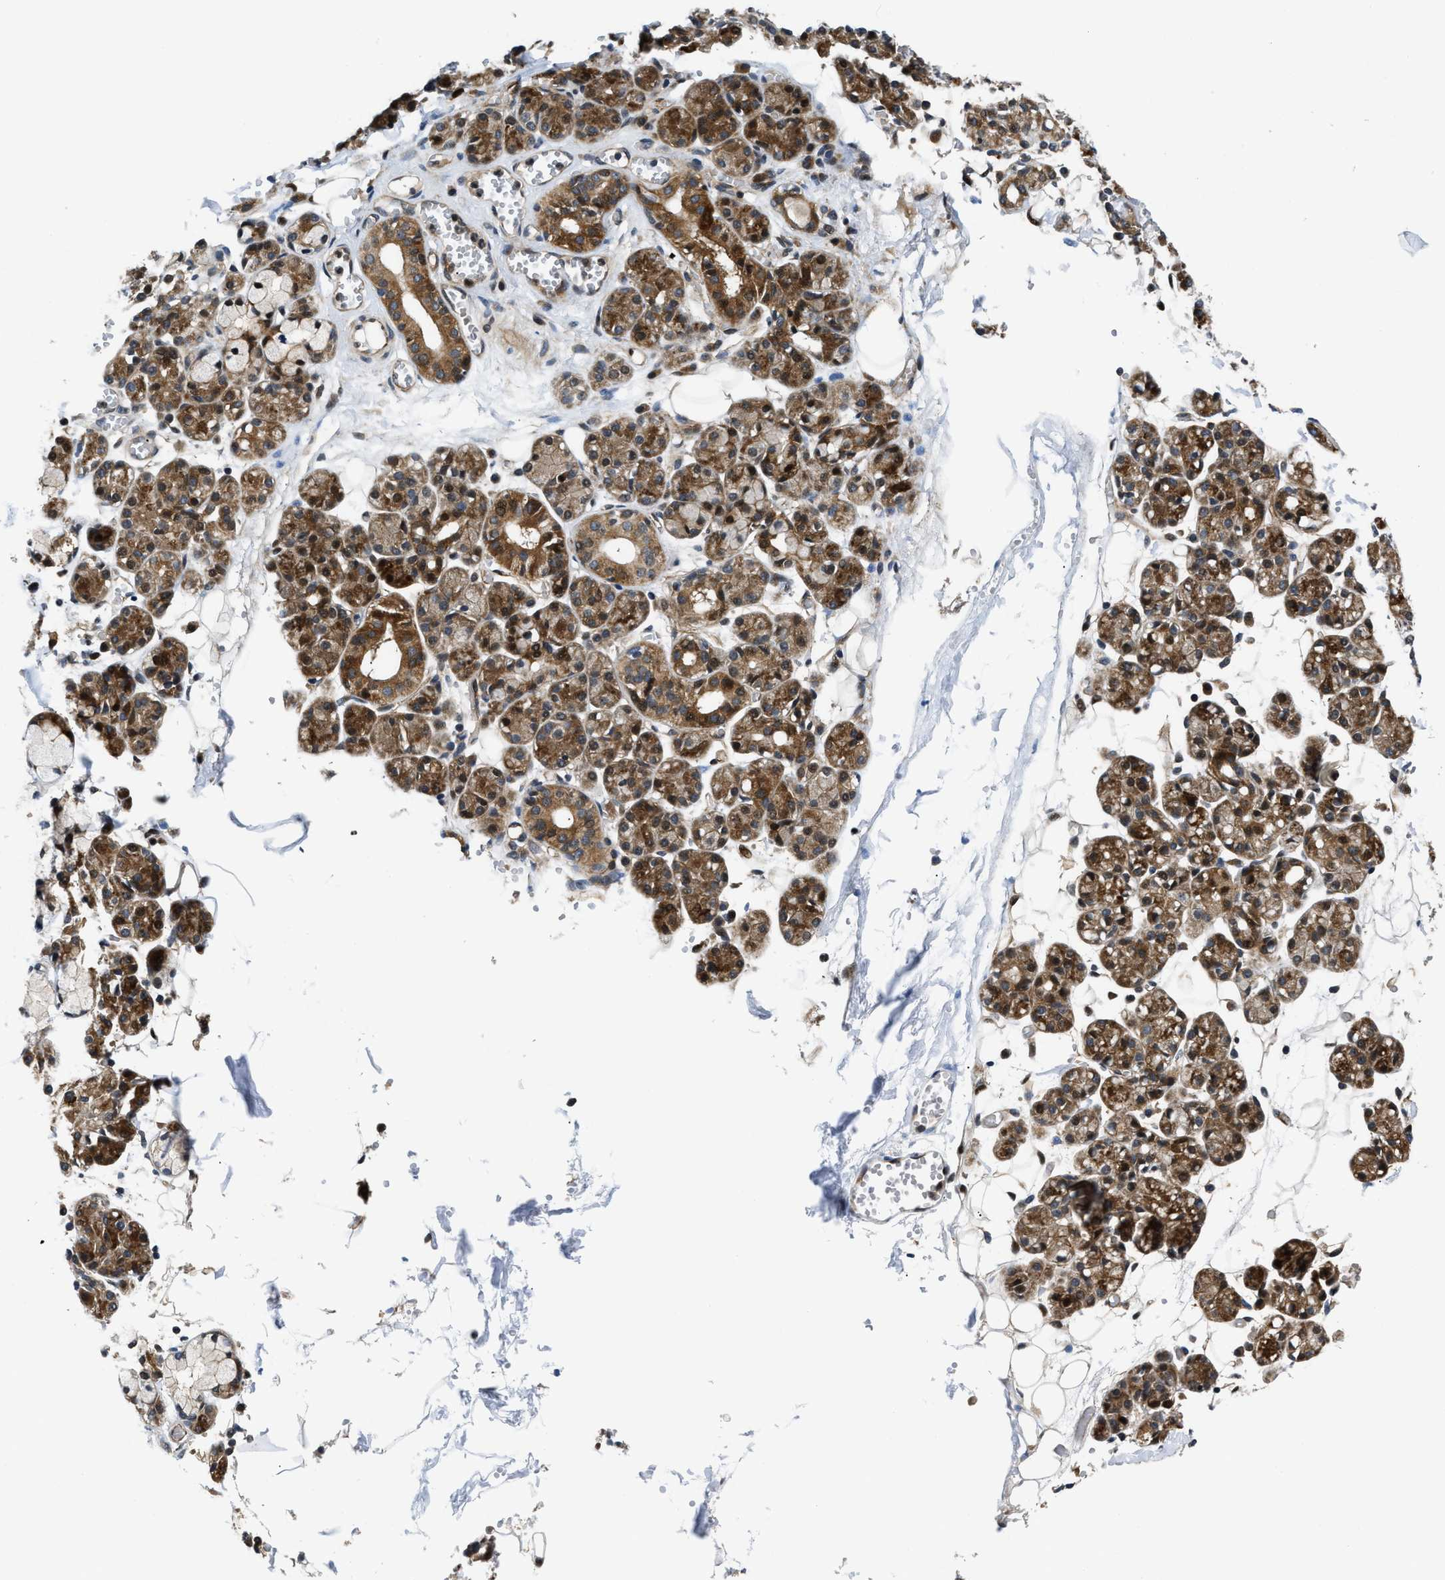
{"staining": {"intensity": "moderate", "quantity": ">75%", "location": "cytoplasmic/membranous"}, "tissue": "salivary gland", "cell_type": "Glandular cells", "image_type": "normal", "snomed": [{"axis": "morphology", "description": "Normal tissue, NOS"}, {"axis": "topography", "description": "Salivary gland"}], "caption": "Glandular cells show medium levels of moderate cytoplasmic/membranous positivity in approximately >75% of cells in benign salivary gland.", "gene": "ALDH3A2", "patient": {"sex": "male", "age": 63}}